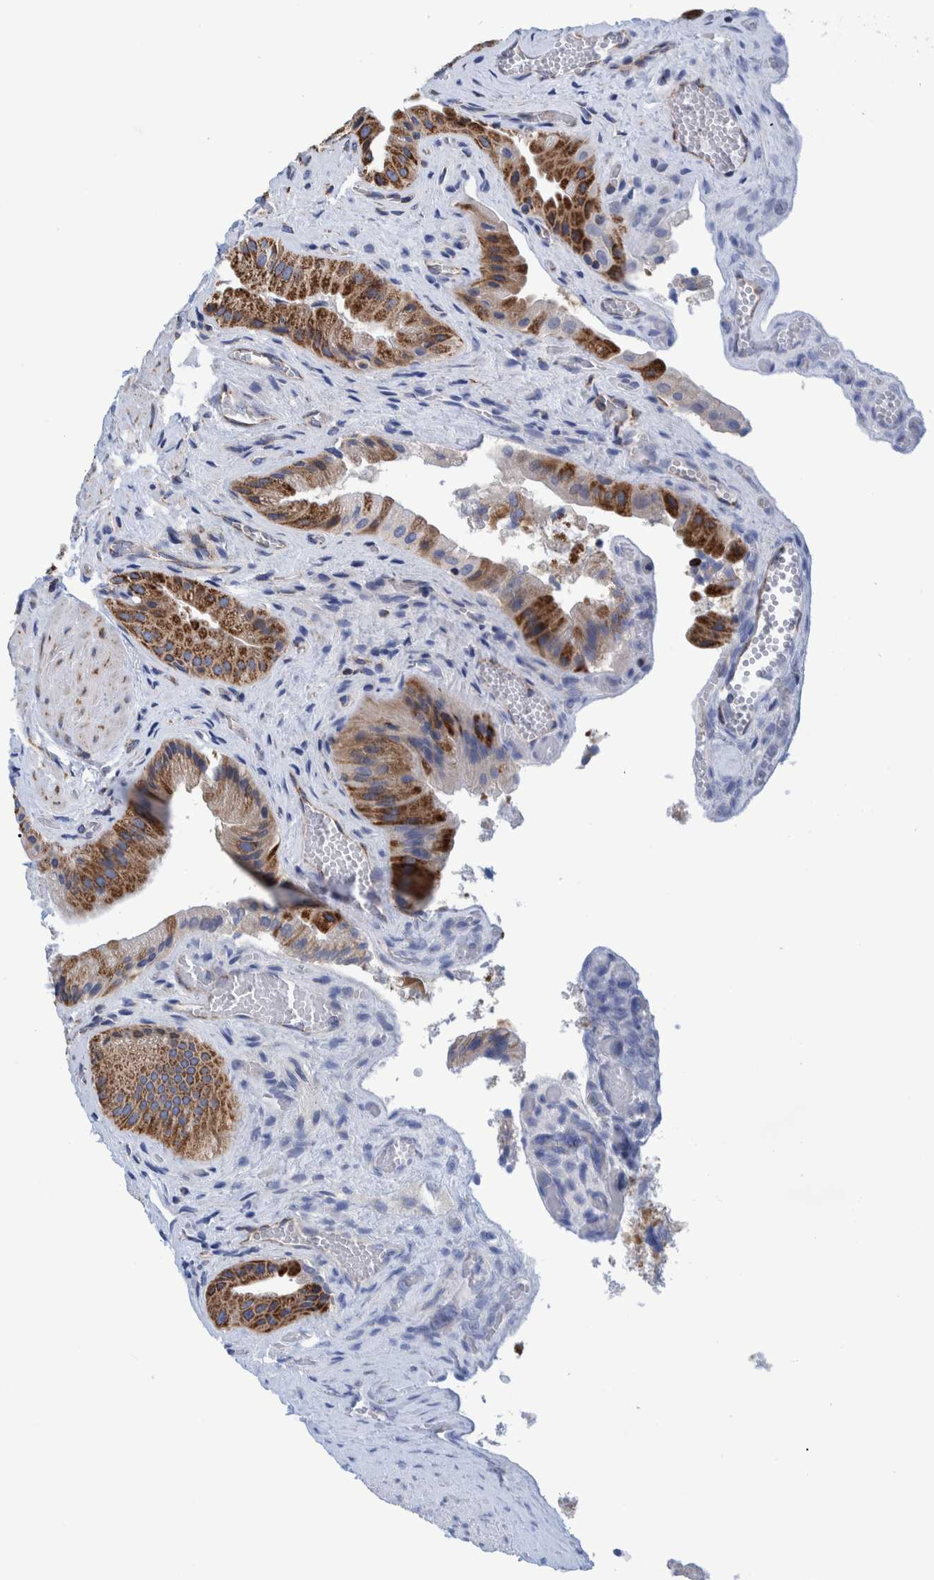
{"staining": {"intensity": "strong", "quantity": "25%-75%", "location": "cytoplasmic/membranous"}, "tissue": "gallbladder", "cell_type": "Glandular cells", "image_type": "normal", "snomed": [{"axis": "morphology", "description": "Normal tissue, NOS"}, {"axis": "topography", "description": "Gallbladder"}], "caption": "Glandular cells demonstrate strong cytoplasmic/membranous positivity in approximately 25%-75% of cells in unremarkable gallbladder.", "gene": "BZW2", "patient": {"sex": "male", "age": 49}}